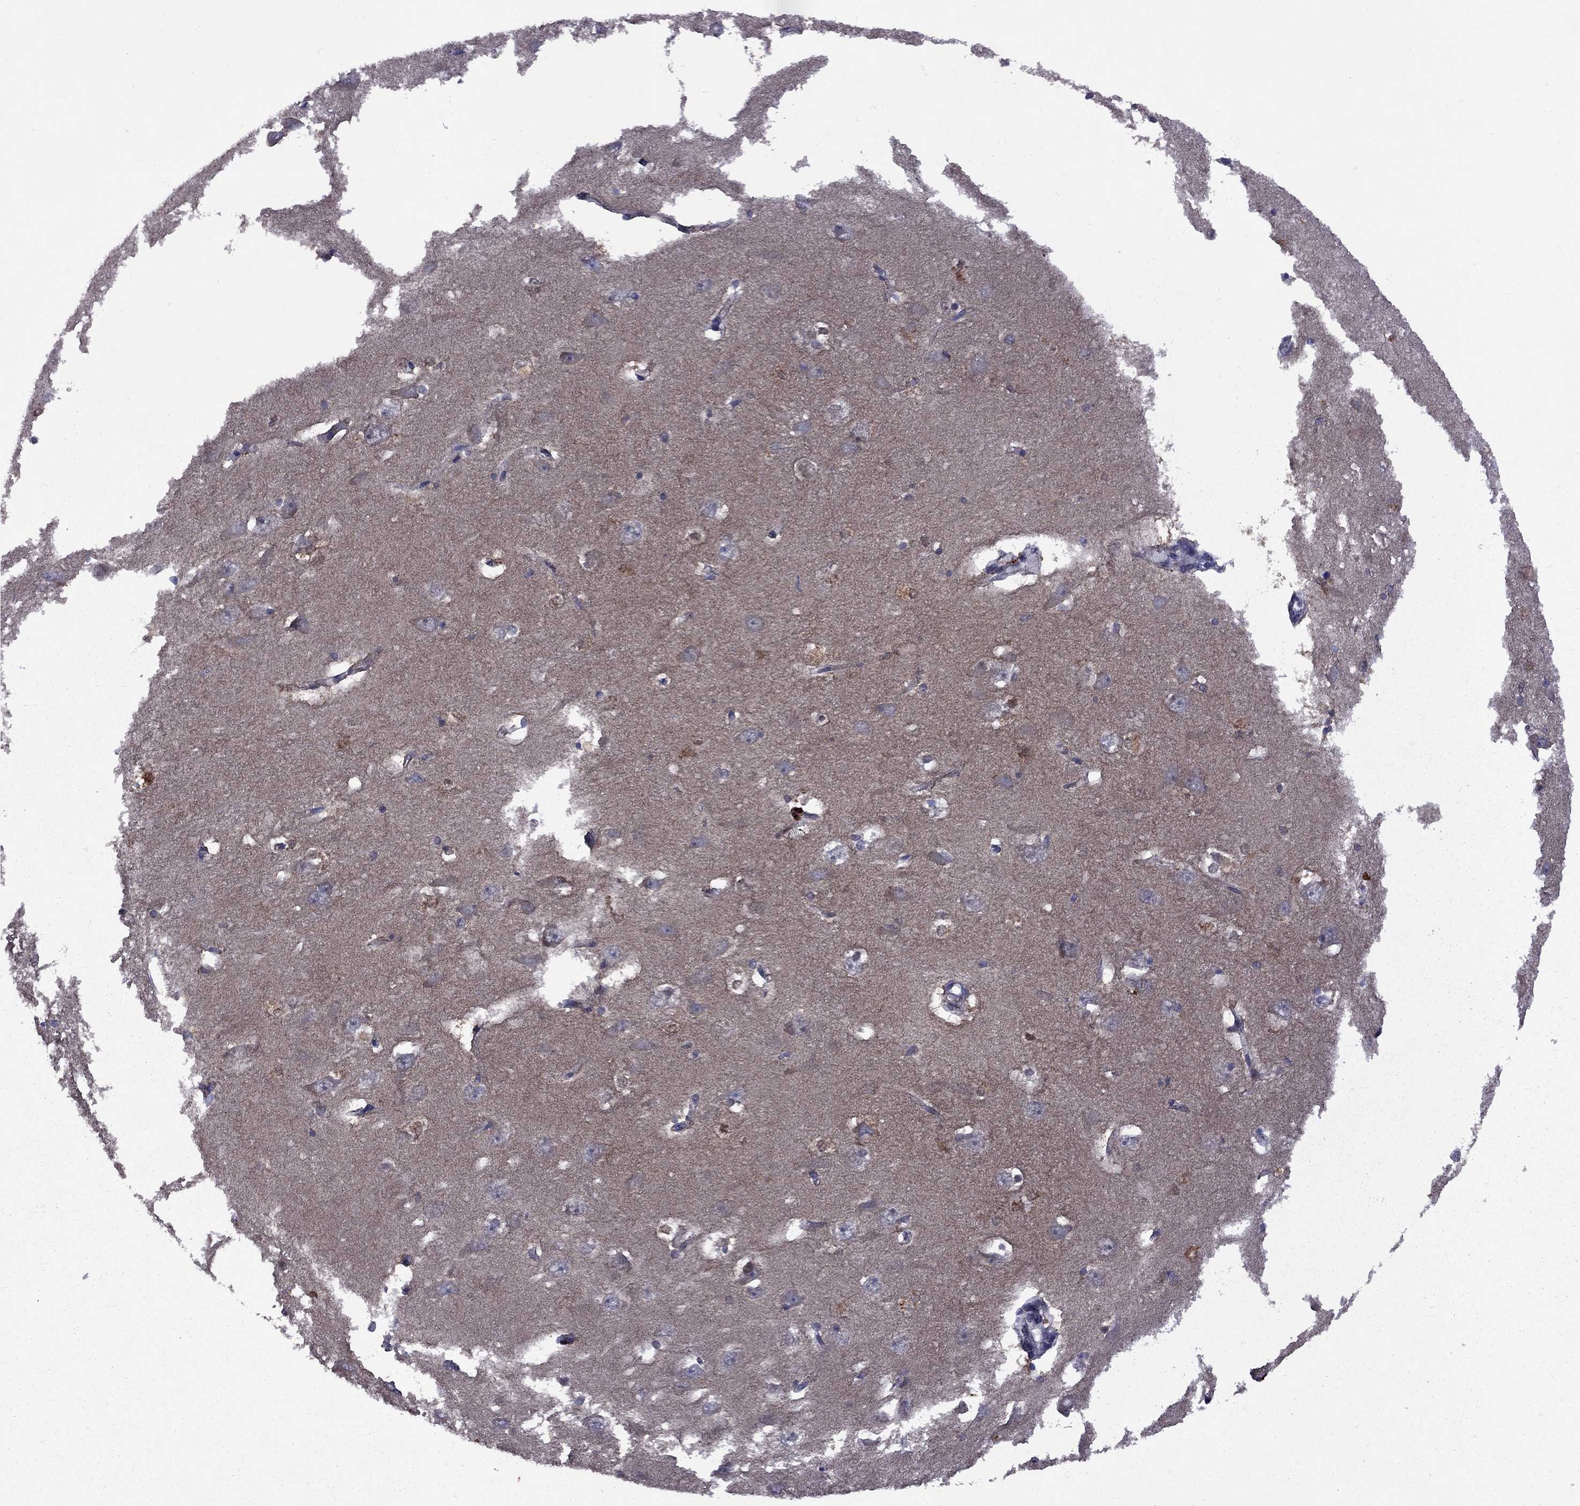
{"staining": {"intensity": "negative", "quantity": "none", "location": "none"}, "tissue": "hippocampus", "cell_type": "Glial cells", "image_type": "normal", "snomed": [{"axis": "morphology", "description": "Normal tissue, NOS"}, {"axis": "topography", "description": "Lateral ventricle wall"}, {"axis": "topography", "description": "Hippocampus"}], "caption": "Immunohistochemistry of benign human hippocampus reveals no staining in glial cells. (Brightfield microscopy of DAB (3,3'-diaminobenzidine) IHC at high magnification).", "gene": "IPP", "patient": {"sex": "female", "age": 63}}